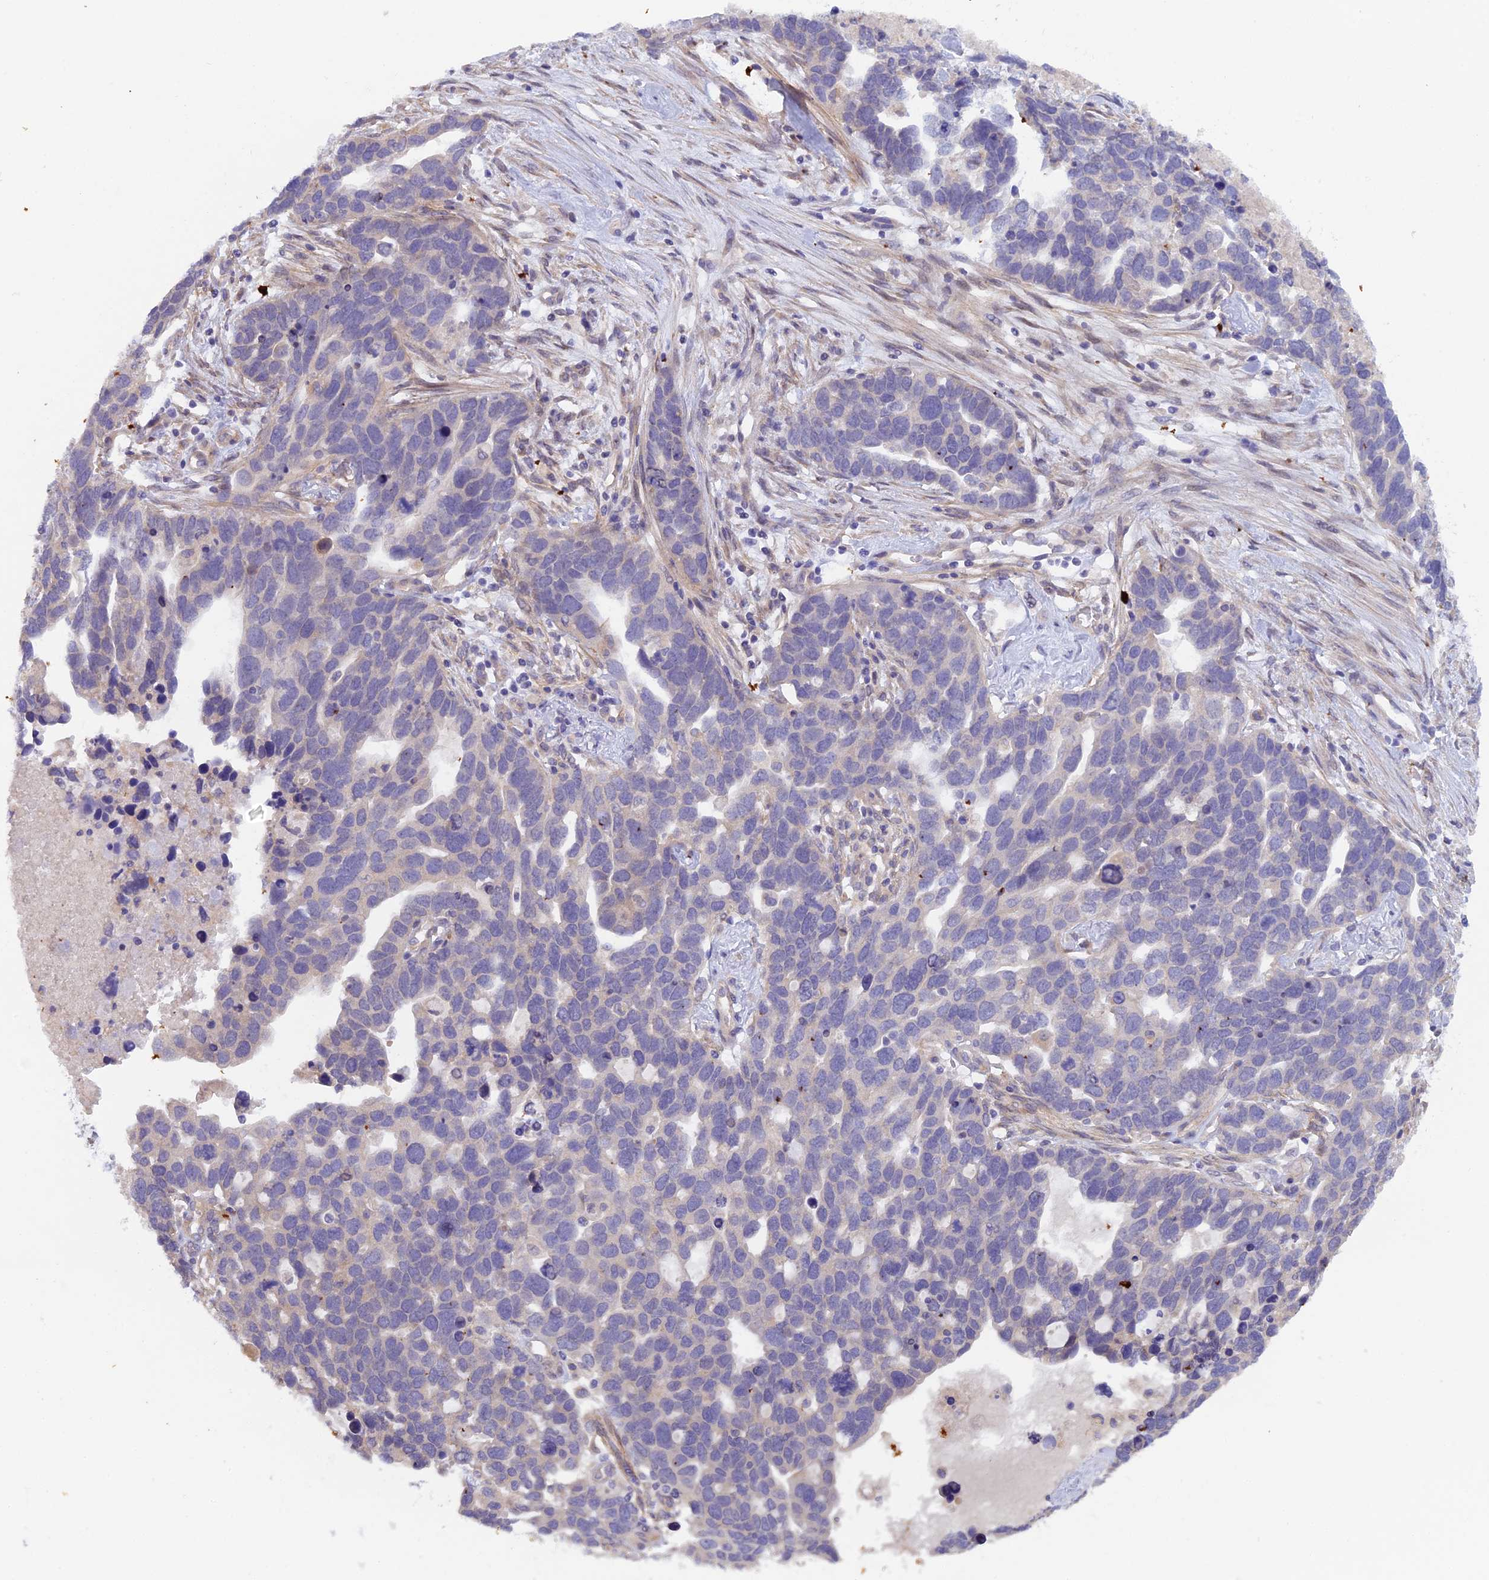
{"staining": {"intensity": "negative", "quantity": "none", "location": "none"}, "tissue": "ovarian cancer", "cell_type": "Tumor cells", "image_type": "cancer", "snomed": [{"axis": "morphology", "description": "Cystadenocarcinoma, serous, NOS"}, {"axis": "topography", "description": "Ovary"}], "caption": "Tumor cells are negative for protein expression in human ovarian serous cystadenocarcinoma. (Stains: DAB immunohistochemistry (IHC) with hematoxylin counter stain, Microscopy: brightfield microscopy at high magnification).", "gene": "FZR1", "patient": {"sex": "female", "age": 54}}